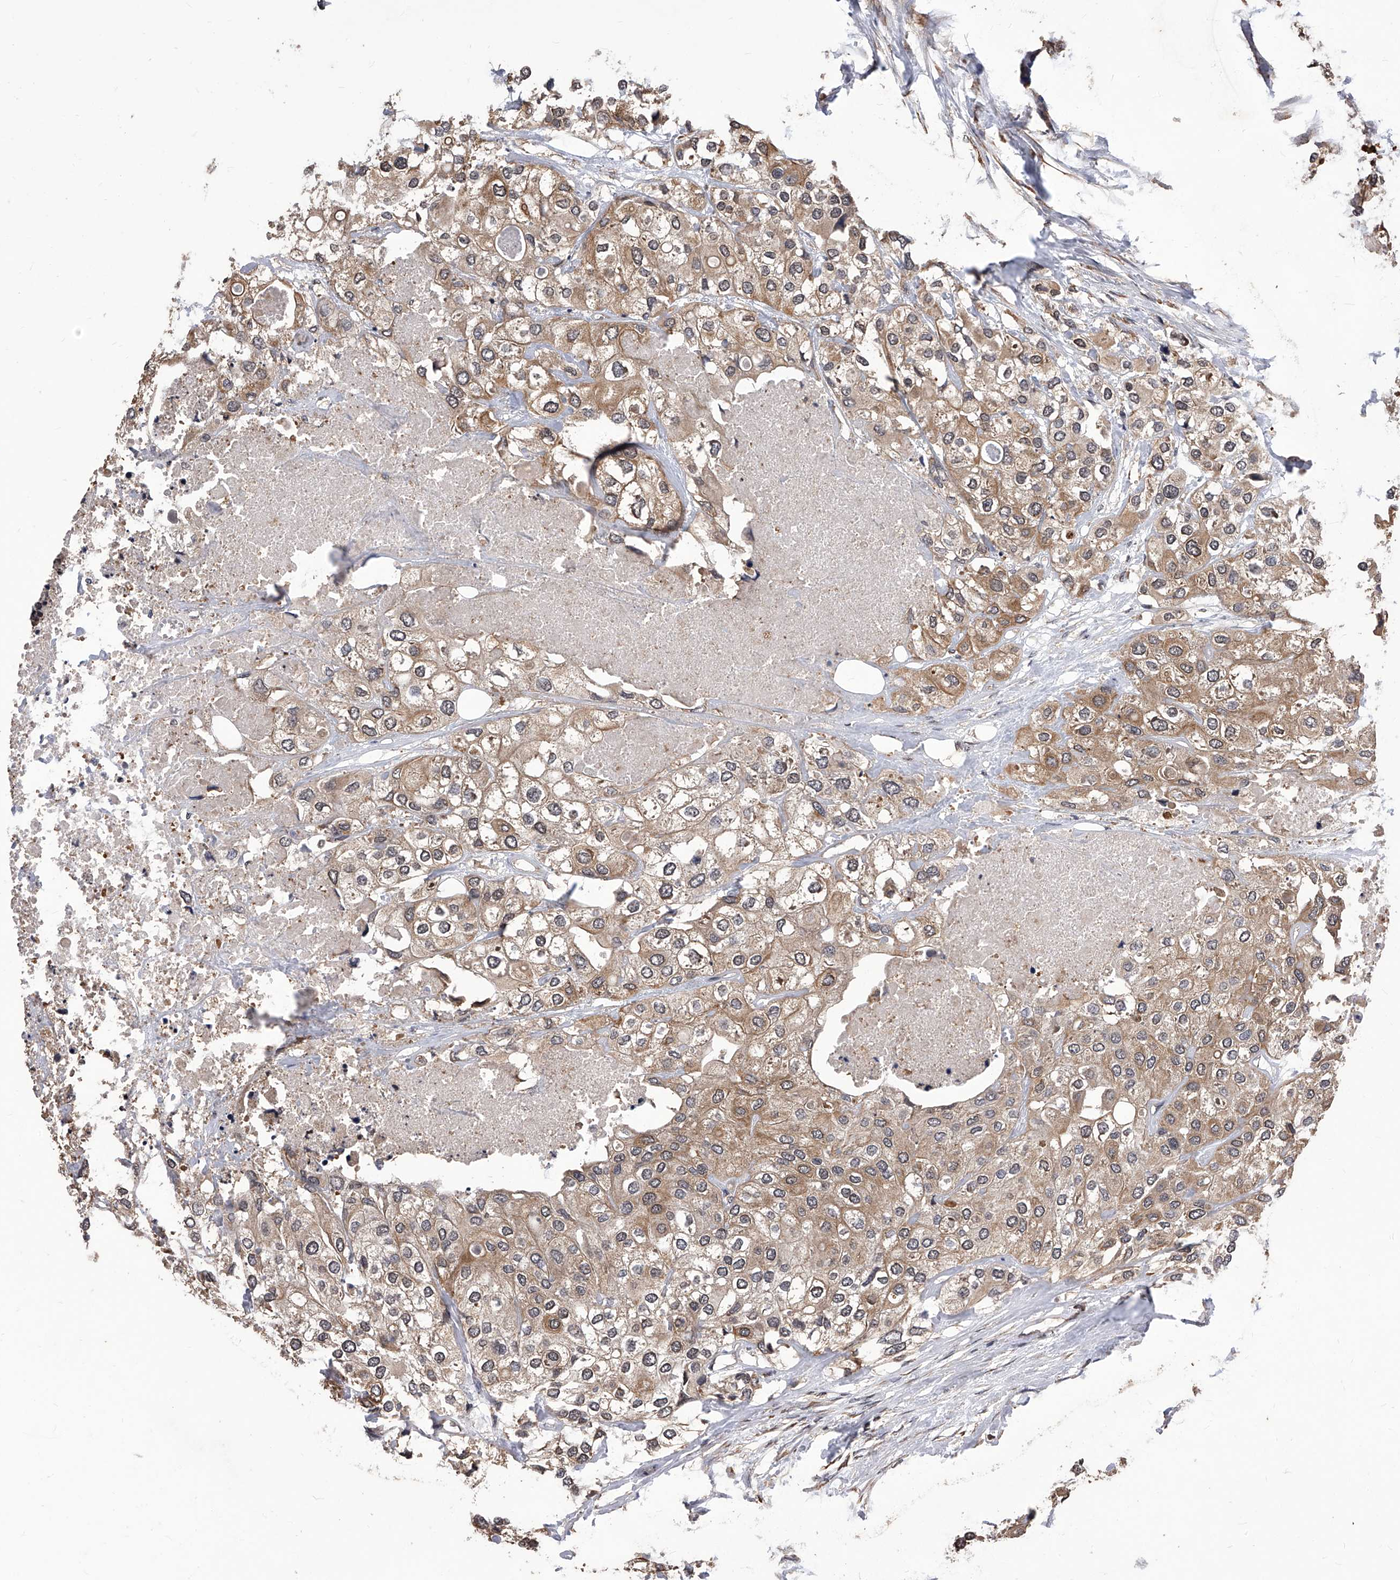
{"staining": {"intensity": "moderate", "quantity": ">75%", "location": "cytoplasmic/membranous"}, "tissue": "urothelial cancer", "cell_type": "Tumor cells", "image_type": "cancer", "snomed": [{"axis": "morphology", "description": "Urothelial carcinoma, High grade"}, {"axis": "topography", "description": "Urinary bladder"}], "caption": "Brown immunohistochemical staining in human urothelial cancer exhibits moderate cytoplasmic/membranous staining in approximately >75% of tumor cells. Immunohistochemistry stains the protein of interest in brown and the nuclei are stained blue.", "gene": "ID1", "patient": {"sex": "male", "age": 64}}